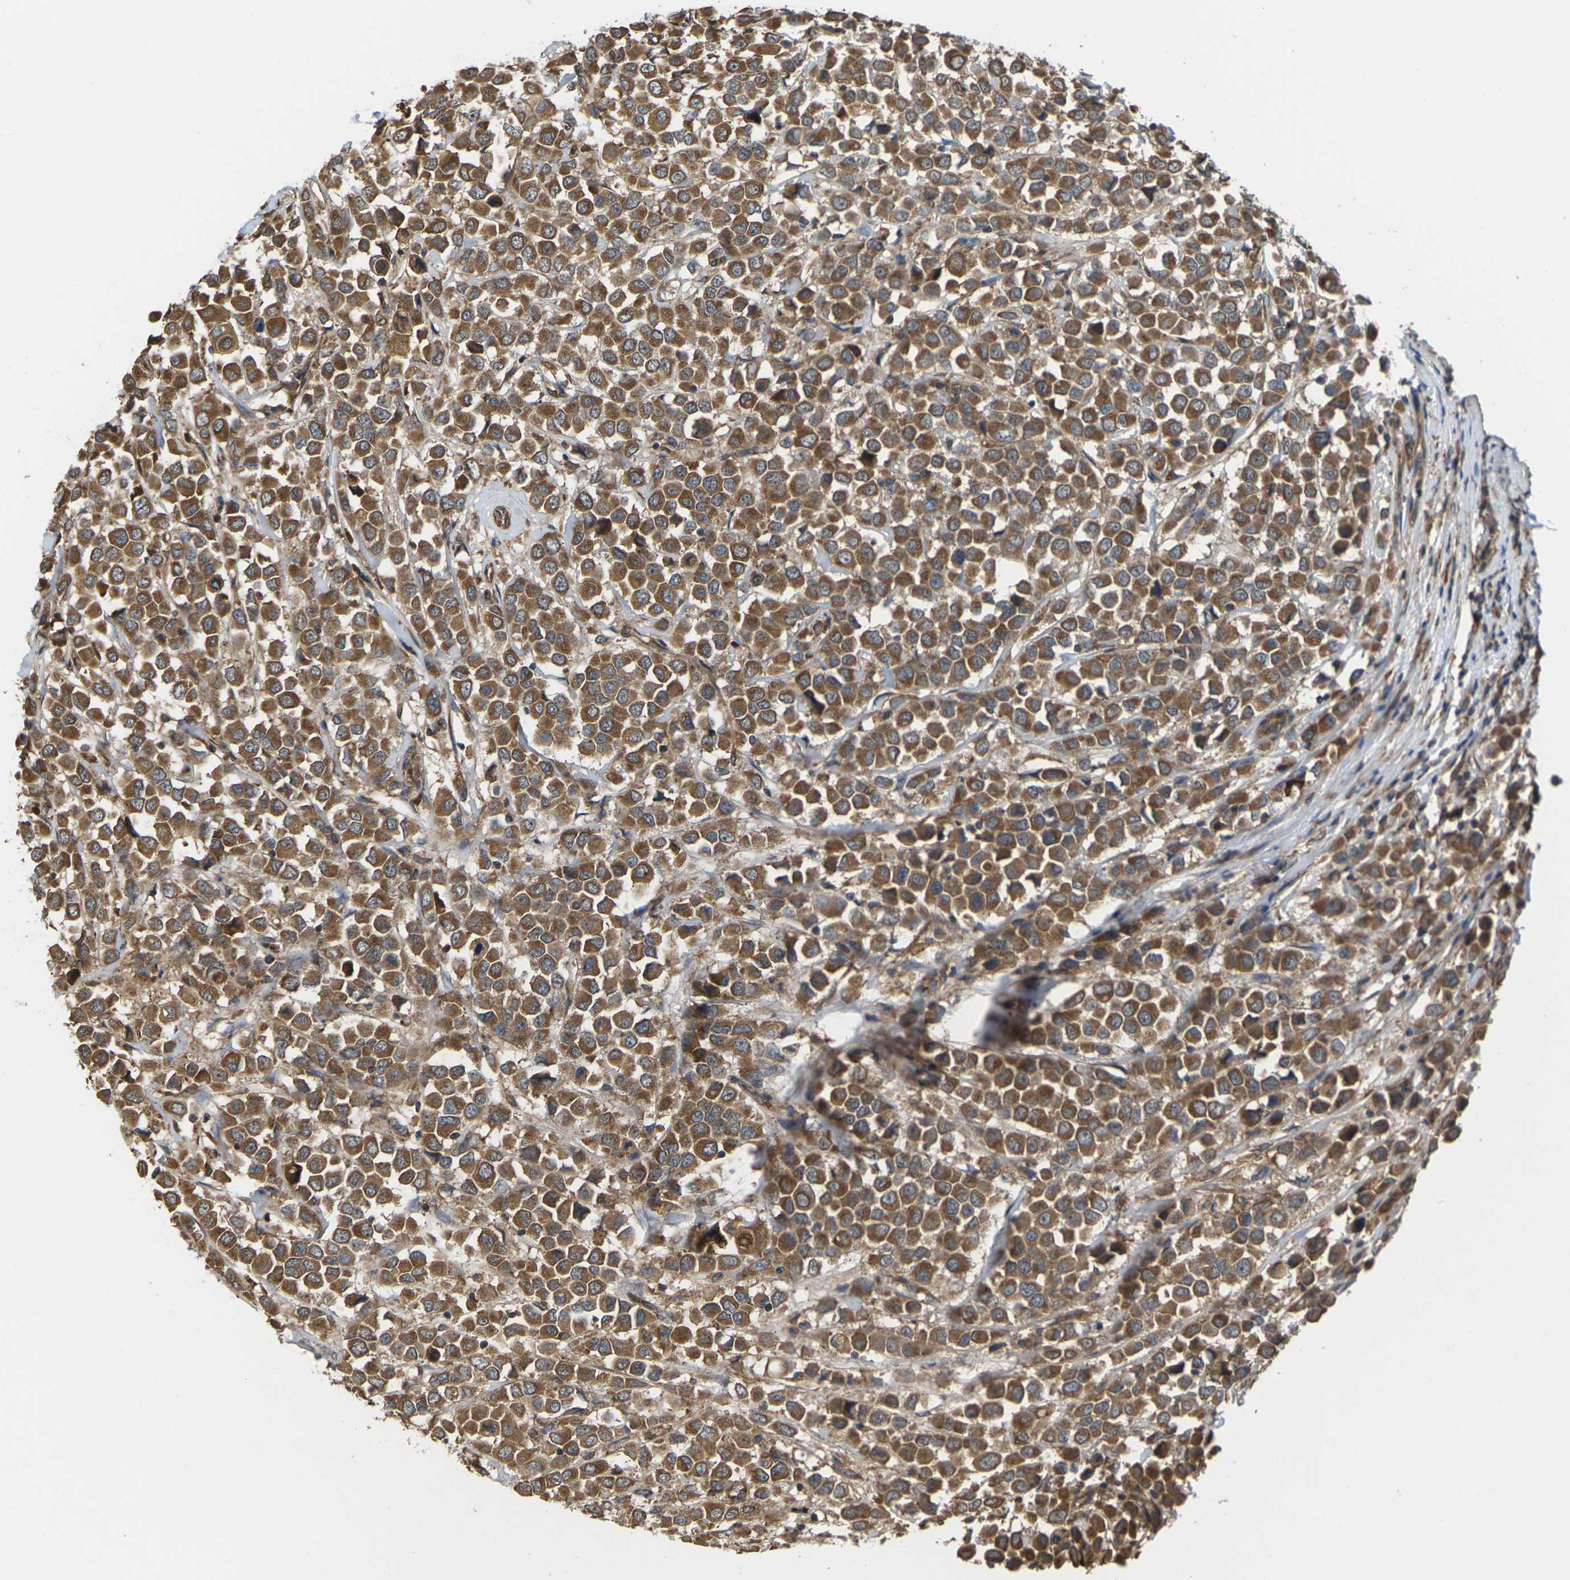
{"staining": {"intensity": "moderate", "quantity": ">75%", "location": "cytoplasmic/membranous"}, "tissue": "breast cancer", "cell_type": "Tumor cells", "image_type": "cancer", "snomed": [{"axis": "morphology", "description": "Duct carcinoma"}, {"axis": "topography", "description": "Breast"}], "caption": "About >75% of tumor cells in intraductal carcinoma (breast) reveal moderate cytoplasmic/membranous protein staining as visualized by brown immunohistochemical staining.", "gene": "NRAS", "patient": {"sex": "female", "age": 61}}